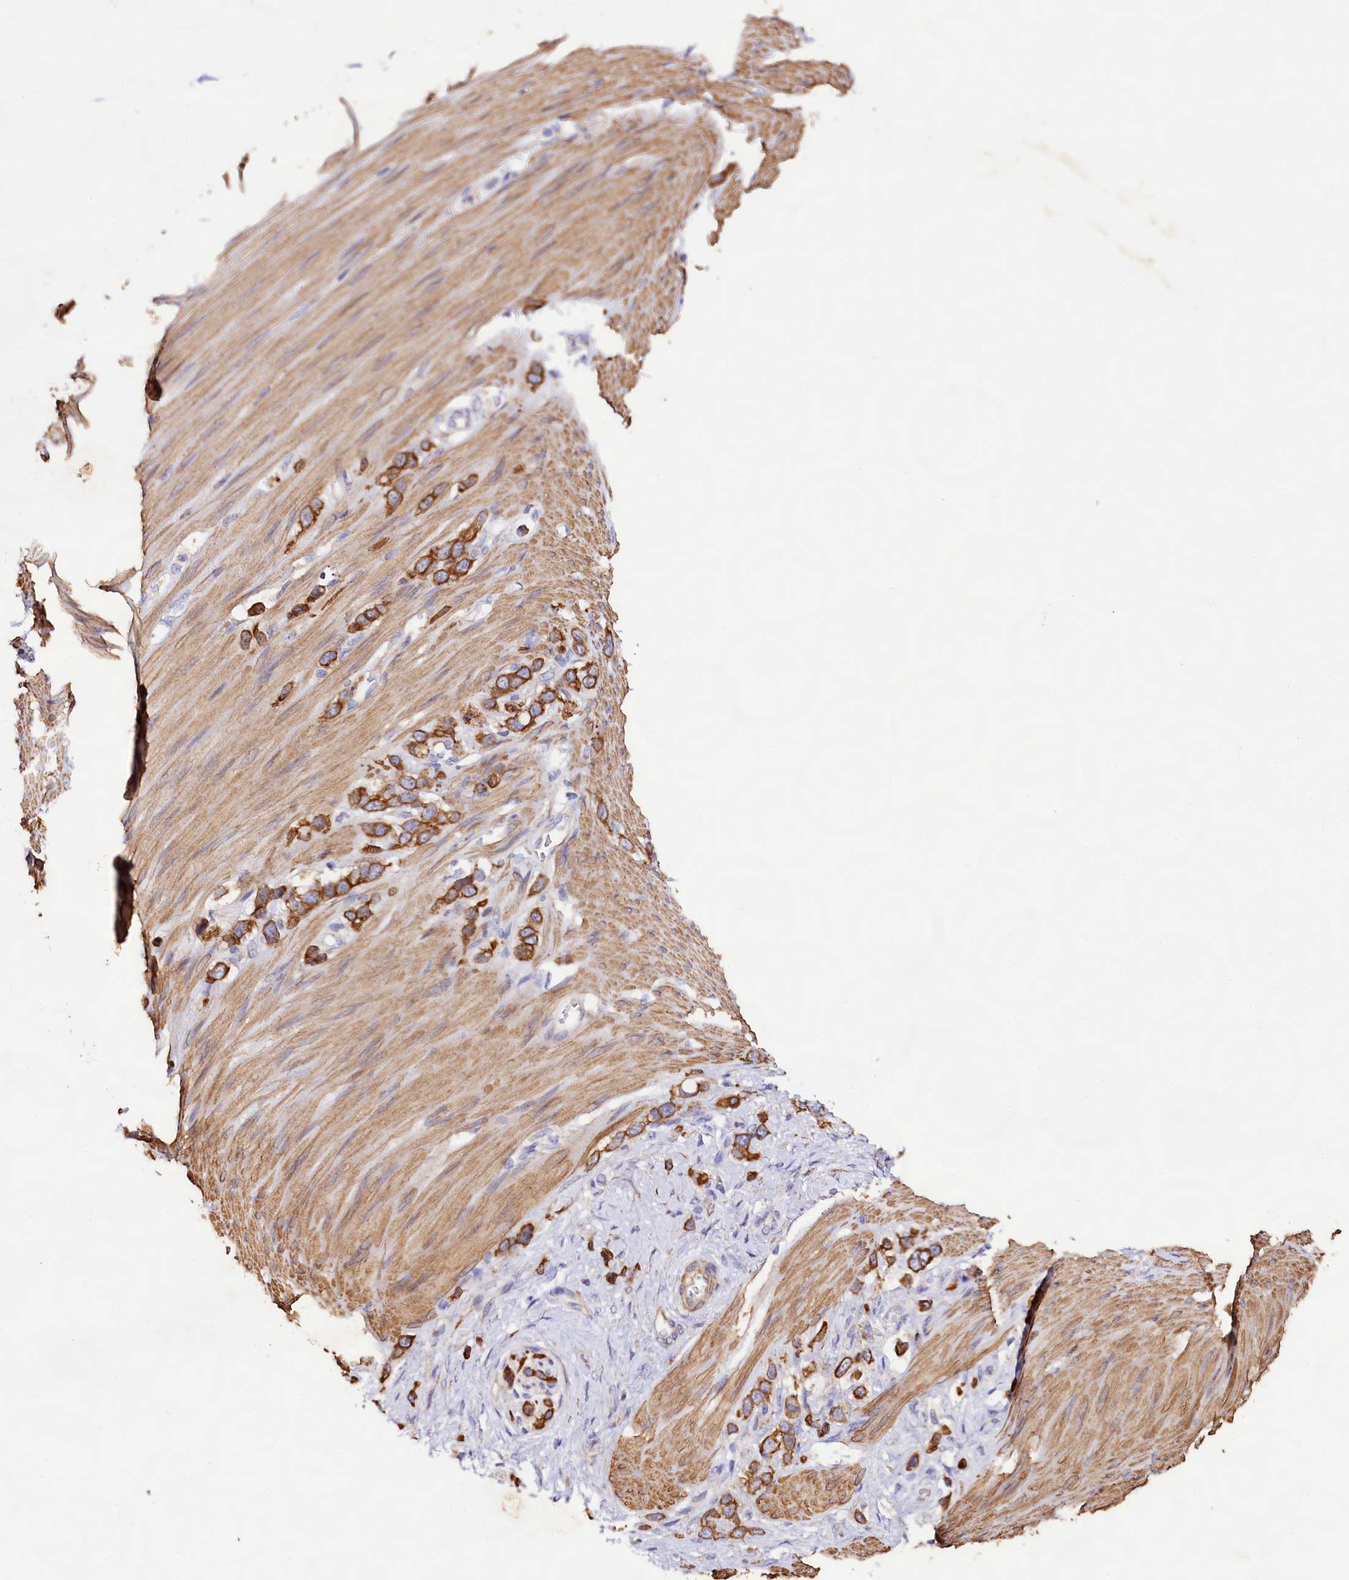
{"staining": {"intensity": "strong", "quantity": ">75%", "location": "cytoplasmic/membranous"}, "tissue": "stomach cancer", "cell_type": "Tumor cells", "image_type": "cancer", "snomed": [{"axis": "morphology", "description": "Adenocarcinoma, NOS"}, {"axis": "morphology", "description": "Adenocarcinoma, High grade"}, {"axis": "topography", "description": "Stomach, upper"}, {"axis": "topography", "description": "Stomach, lower"}], "caption": "Immunohistochemistry histopathology image of human stomach cancer stained for a protein (brown), which shows high levels of strong cytoplasmic/membranous expression in about >75% of tumor cells.", "gene": "VPS11", "patient": {"sex": "female", "age": 65}}